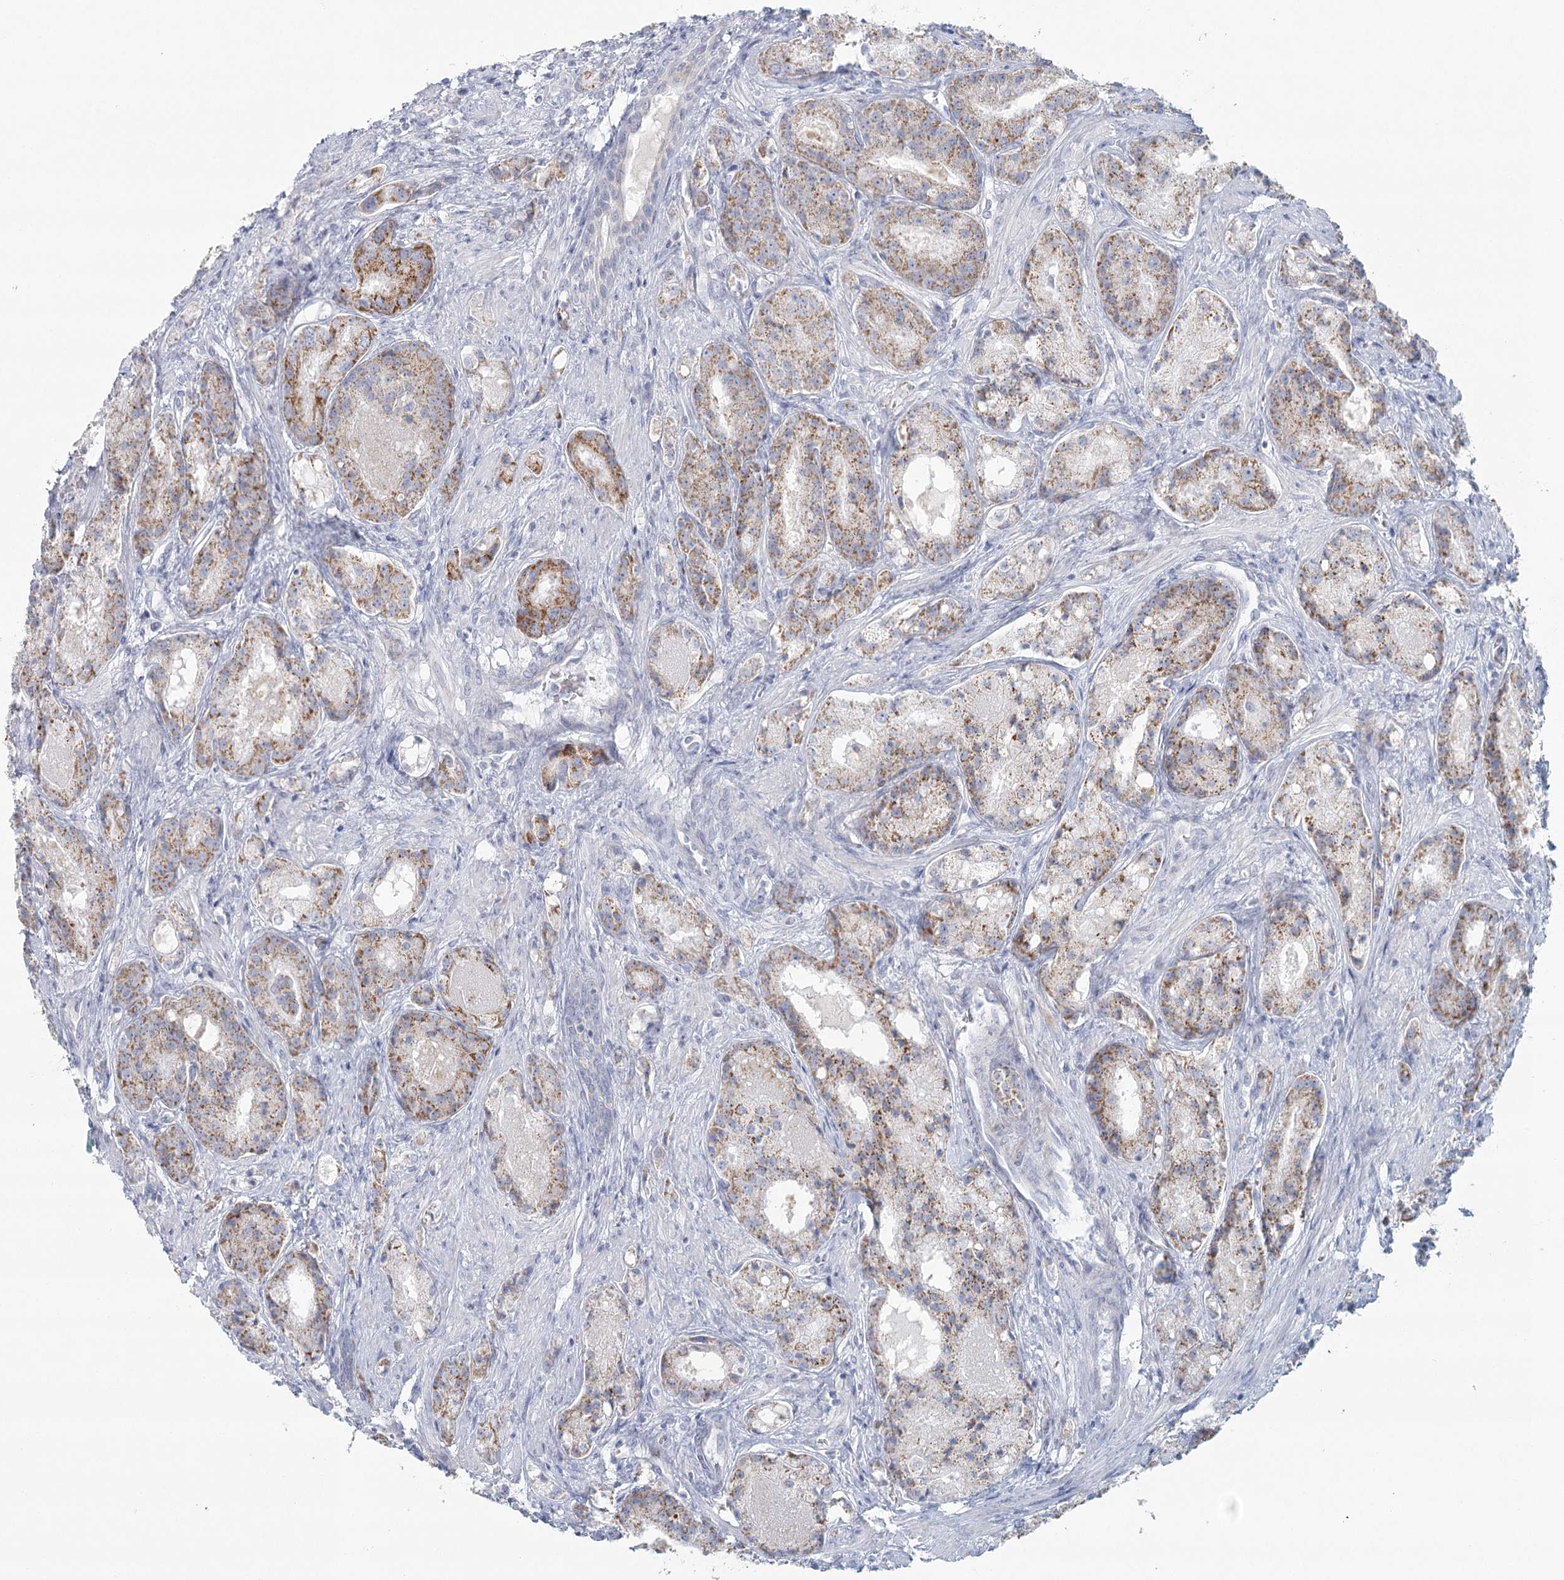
{"staining": {"intensity": "moderate", "quantity": ">75%", "location": "cytoplasmic/membranous"}, "tissue": "prostate cancer", "cell_type": "Tumor cells", "image_type": "cancer", "snomed": [{"axis": "morphology", "description": "Adenocarcinoma, High grade"}, {"axis": "topography", "description": "Prostate"}], "caption": "Approximately >75% of tumor cells in prostate cancer (high-grade adenocarcinoma) show moderate cytoplasmic/membranous protein positivity as visualized by brown immunohistochemical staining.", "gene": "BPHL", "patient": {"sex": "male", "age": 60}}